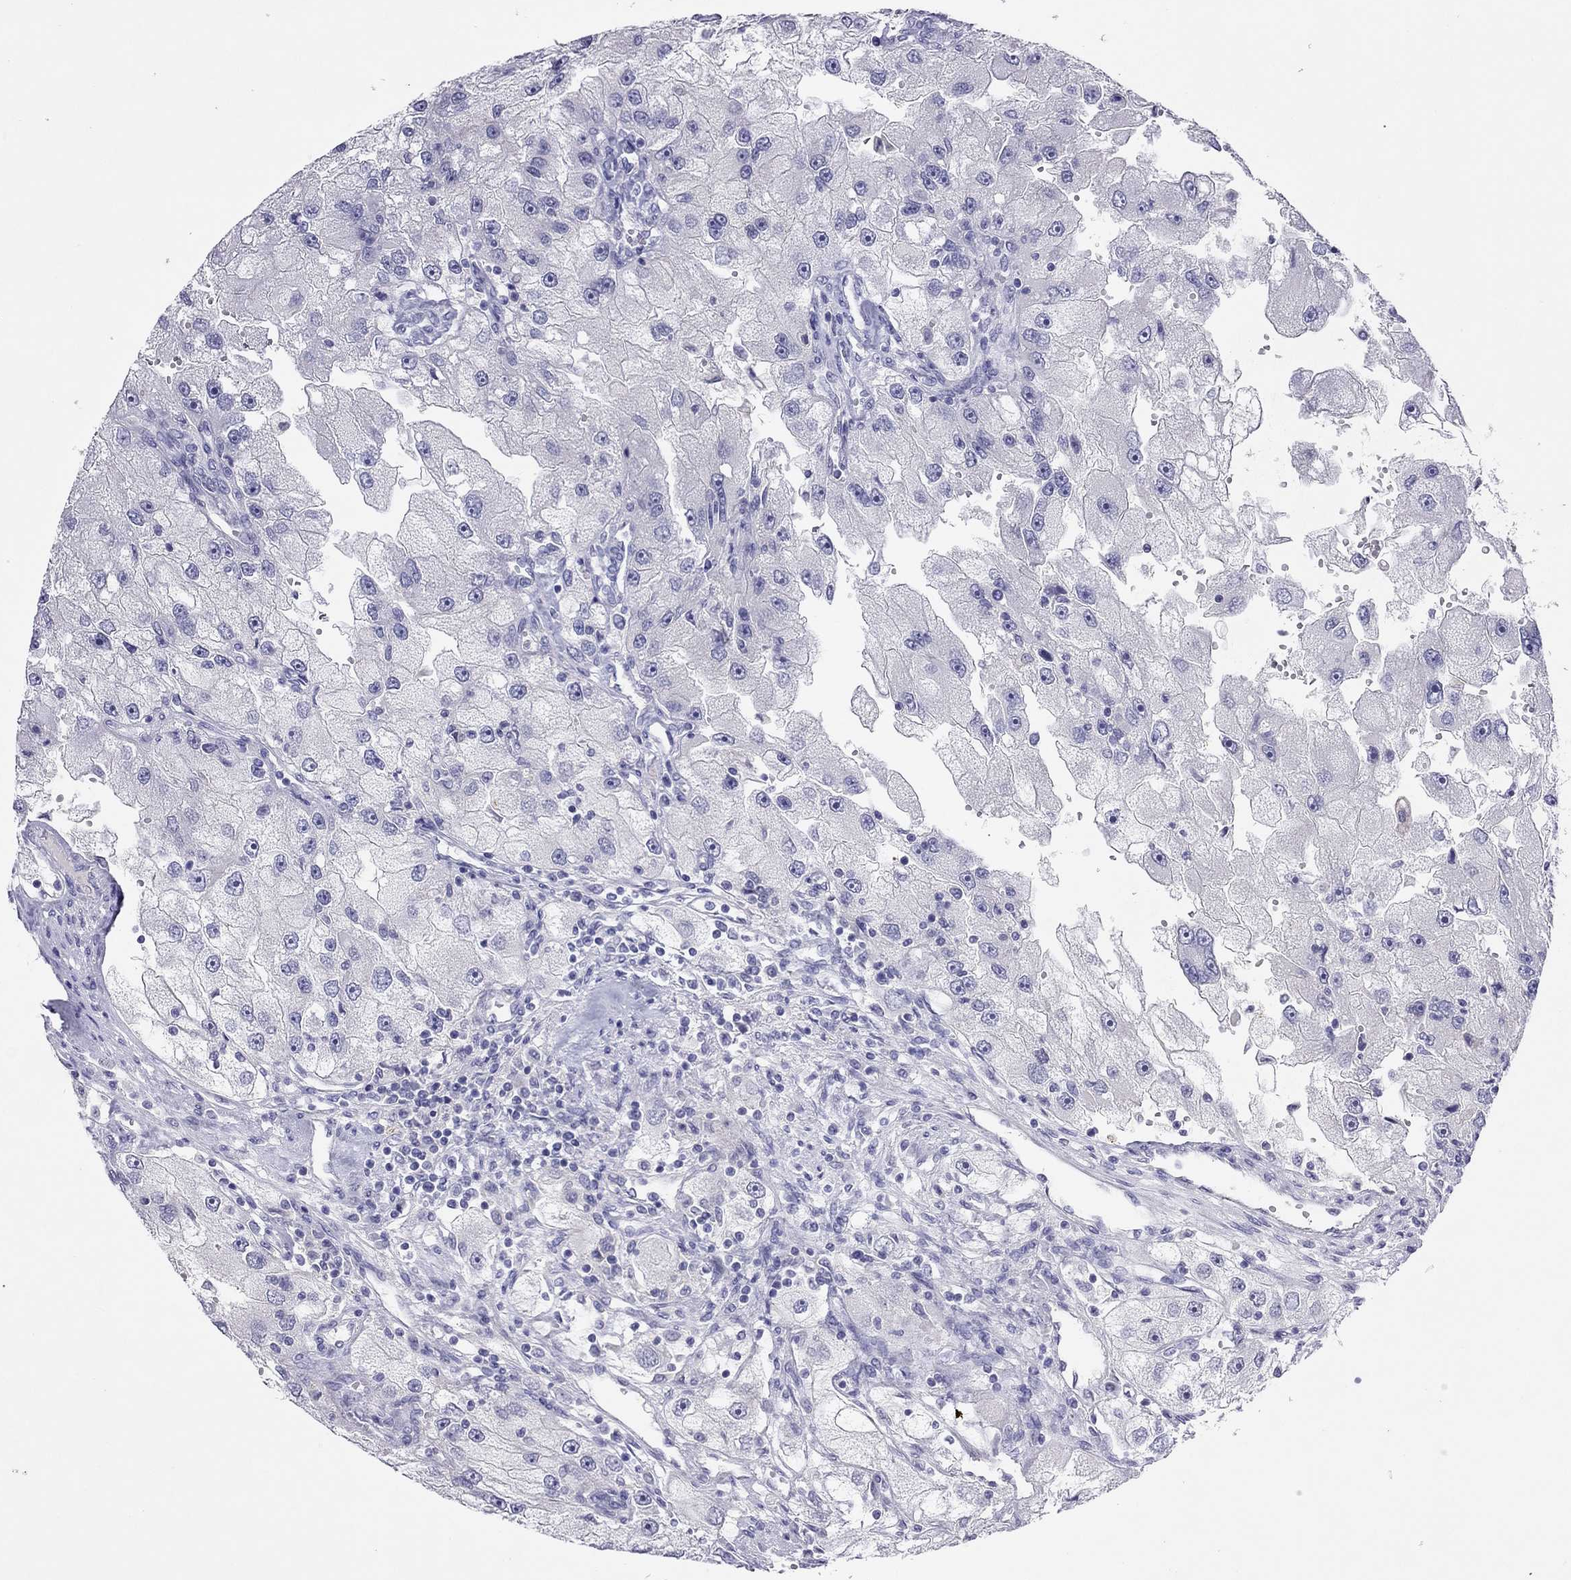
{"staining": {"intensity": "negative", "quantity": "none", "location": "none"}, "tissue": "renal cancer", "cell_type": "Tumor cells", "image_type": "cancer", "snomed": [{"axis": "morphology", "description": "Adenocarcinoma, NOS"}, {"axis": "topography", "description": "Kidney"}], "caption": "Immunohistochemistry (IHC) histopathology image of human renal adenocarcinoma stained for a protein (brown), which displays no expression in tumor cells.", "gene": "CAPNS2", "patient": {"sex": "male", "age": 63}}